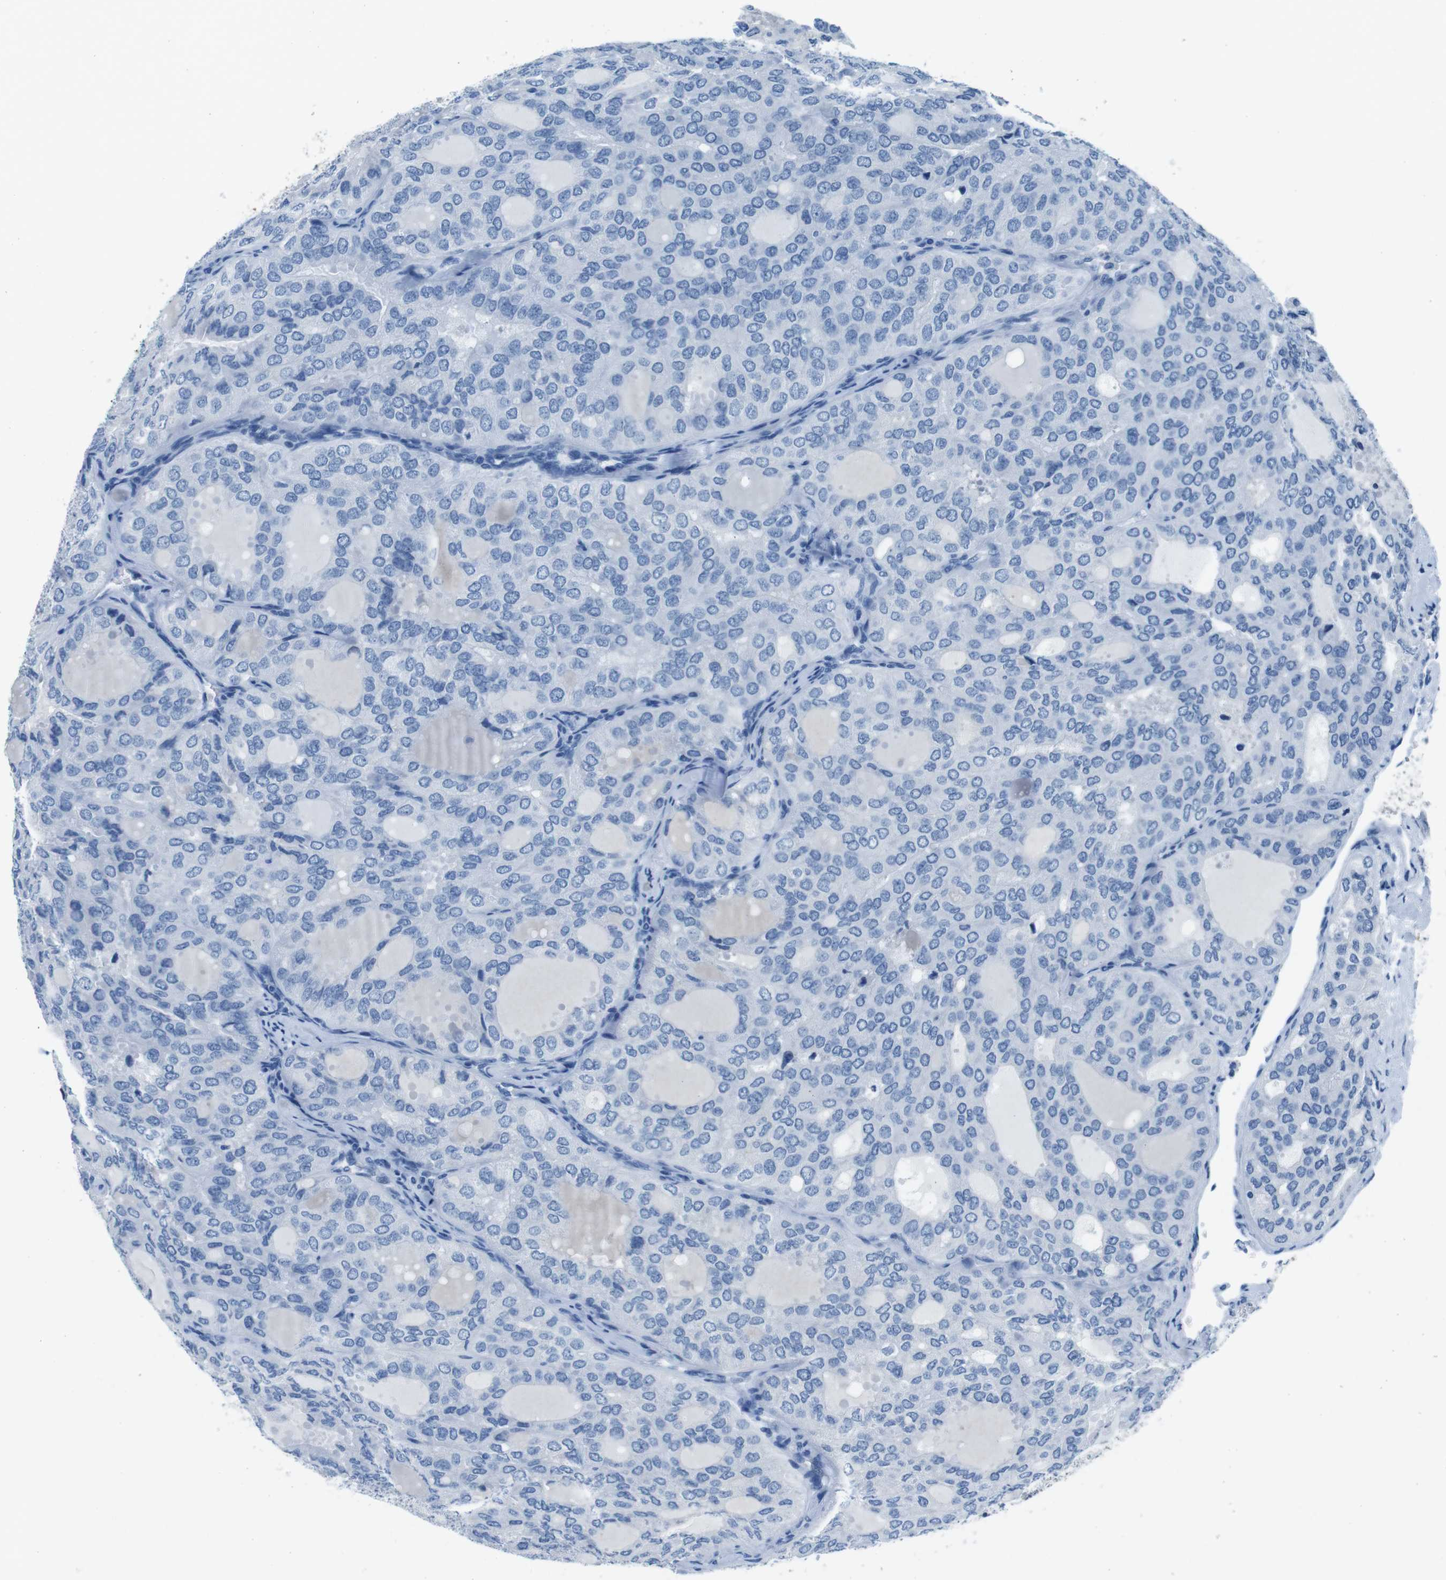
{"staining": {"intensity": "negative", "quantity": "none", "location": "none"}, "tissue": "thyroid cancer", "cell_type": "Tumor cells", "image_type": "cancer", "snomed": [{"axis": "morphology", "description": "Follicular adenoma carcinoma, NOS"}, {"axis": "topography", "description": "Thyroid gland"}], "caption": "A high-resolution histopathology image shows immunohistochemistry (IHC) staining of thyroid follicular adenoma carcinoma, which demonstrates no significant positivity in tumor cells.", "gene": "IGHD", "patient": {"sex": "male", "age": 75}}